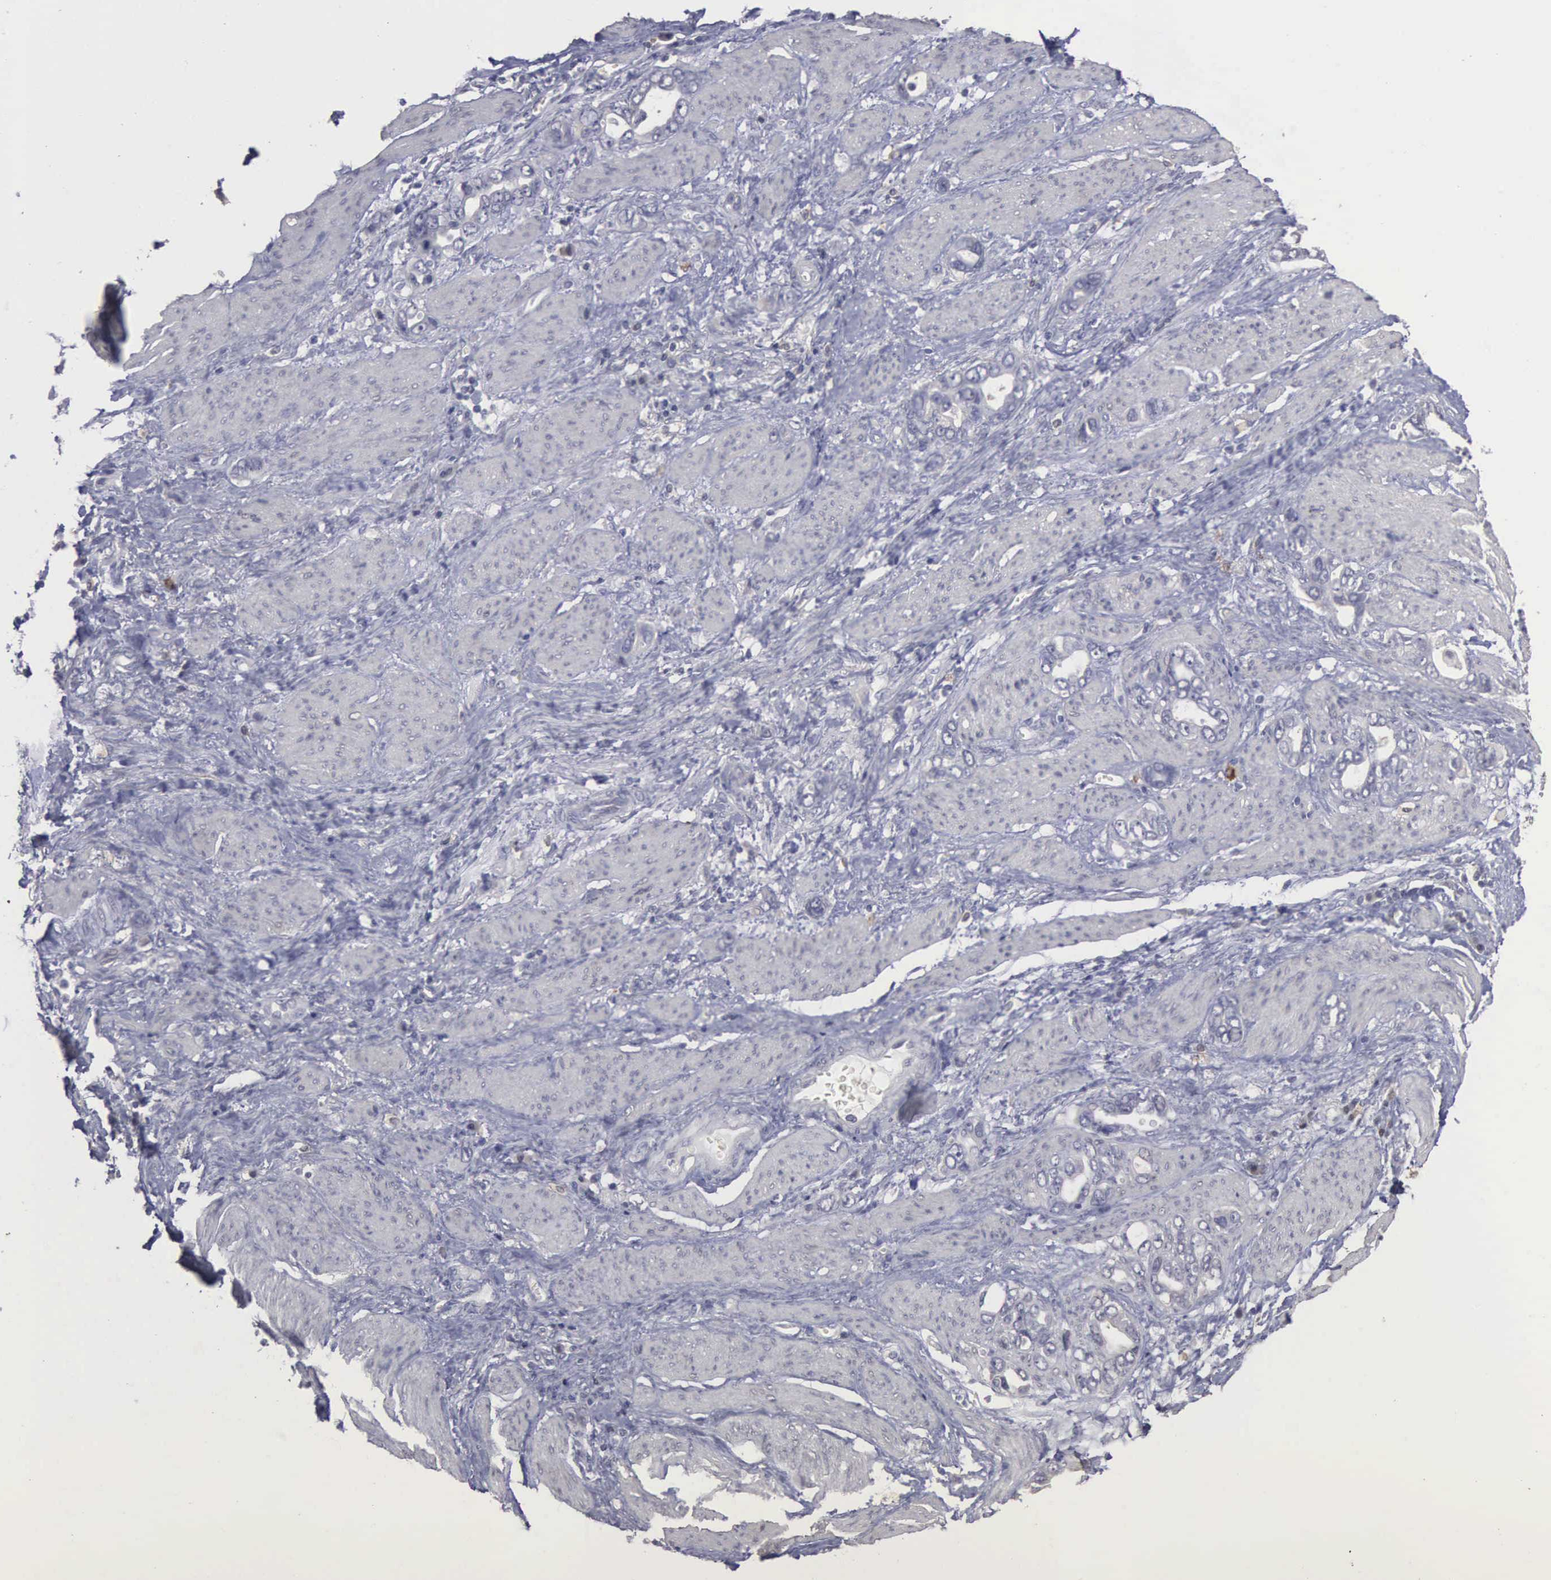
{"staining": {"intensity": "negative", "quantity": "none", "location": "none"}, "tissue": "stomach cancer", "cell_type": "Tumor cells", "image_type": "cancer", "snomed": [{"axis": "morphology", "description": "Adenocarcinoma, NOS"}, {"axis": "topography", "description": "Stomach"}], "caption": "DAB immunohistochemical staining of stomach adenocarcinoma shows no significant staining in tumor cells.", "gene": "ENO3", "patient": {"sex": "male", "age": 78}}